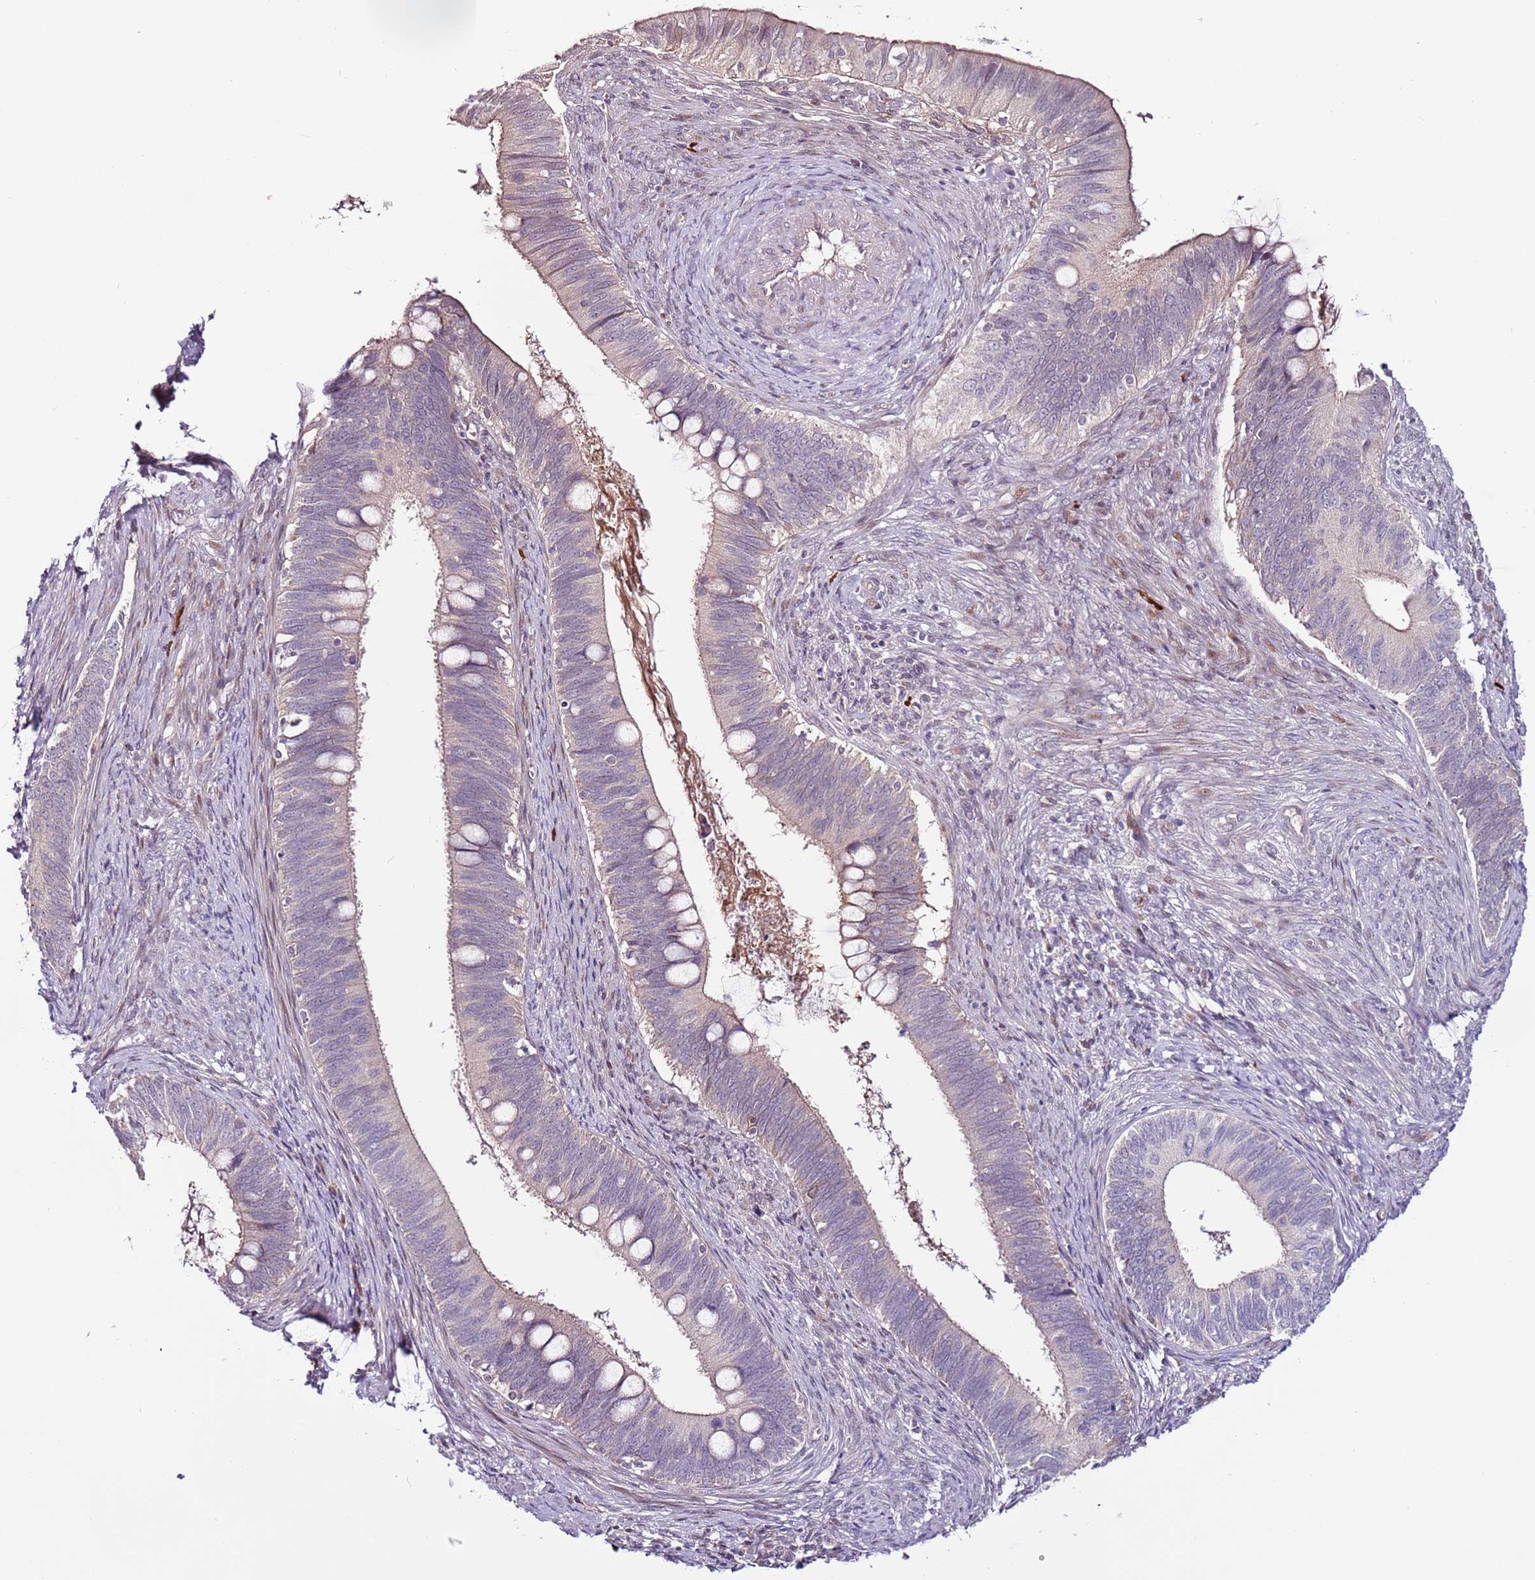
{"staining": {"intensity": "negative", "quantity": "none", "location": "none"}, "tissue": "cervical cancer", "cell_type": "Tumor cells", "image_type": "cancer", "snomed": [{"axis": "morphology", "description": "Adenocarcinoma, NOS"}, {"axis": "topography", "description": "Cervix"}], "caption": "A histopathology image of human cervical adenocarcinoma is negative for staining in tumor cells.", "gene": "MTG2", "patient": {"sex": "female", "age": 42}}